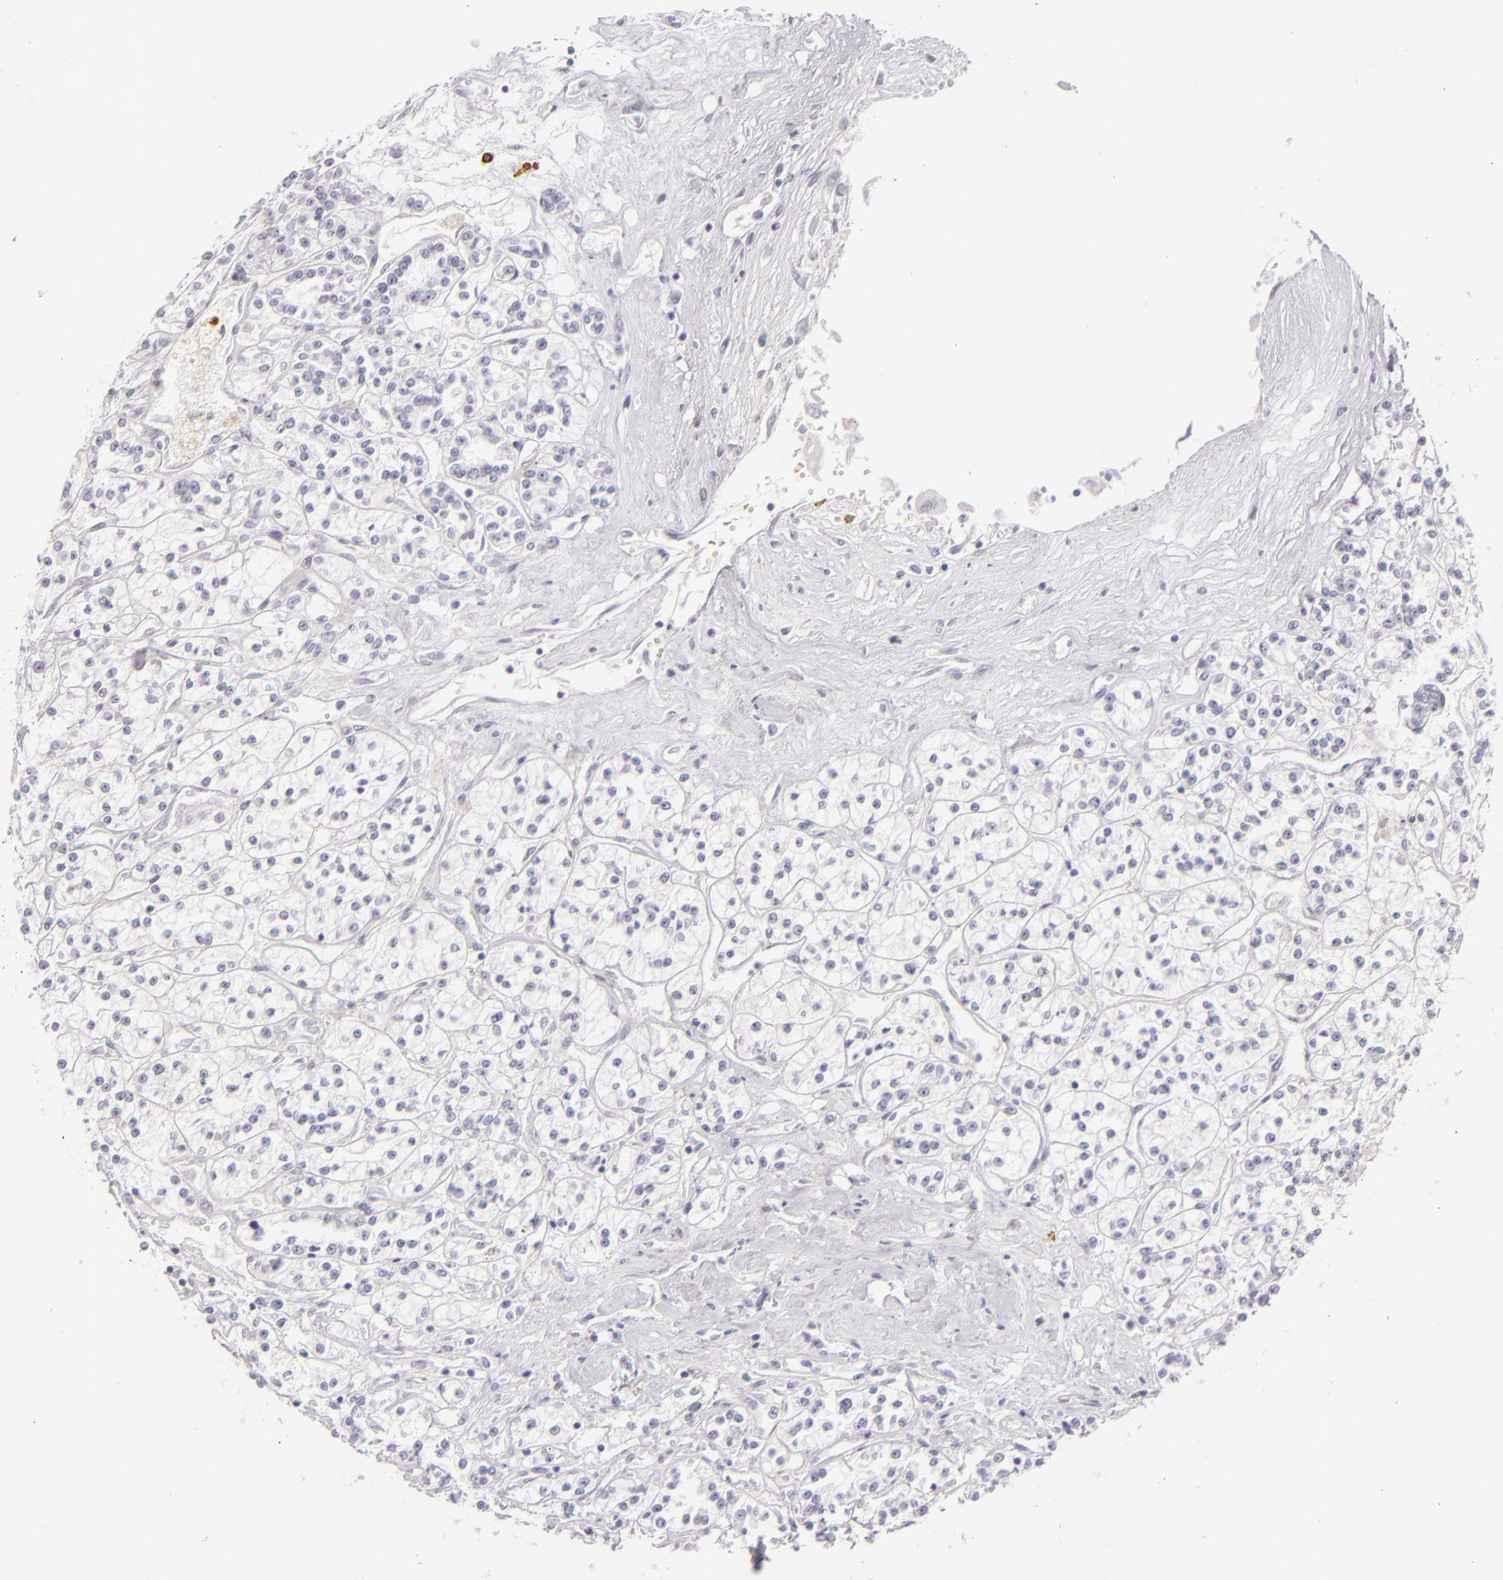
{"staining": {"intensity": "negative", "quantity": "none", "location": "none"}, "tissue": "renal cancer", "cell_type": "Tumor cells", "image_type": "cancer", "snomed": [{"axis": "morphology", "description": "Adenocarcinoma, NOS"}, {"axis": "topography", "description": "Kidney"}], "caption": "The image reveals no staining of tumor cells in renal adenocarcinoma.", "gene": "CD207", "patient": {"sex": "female", "age": 76}}